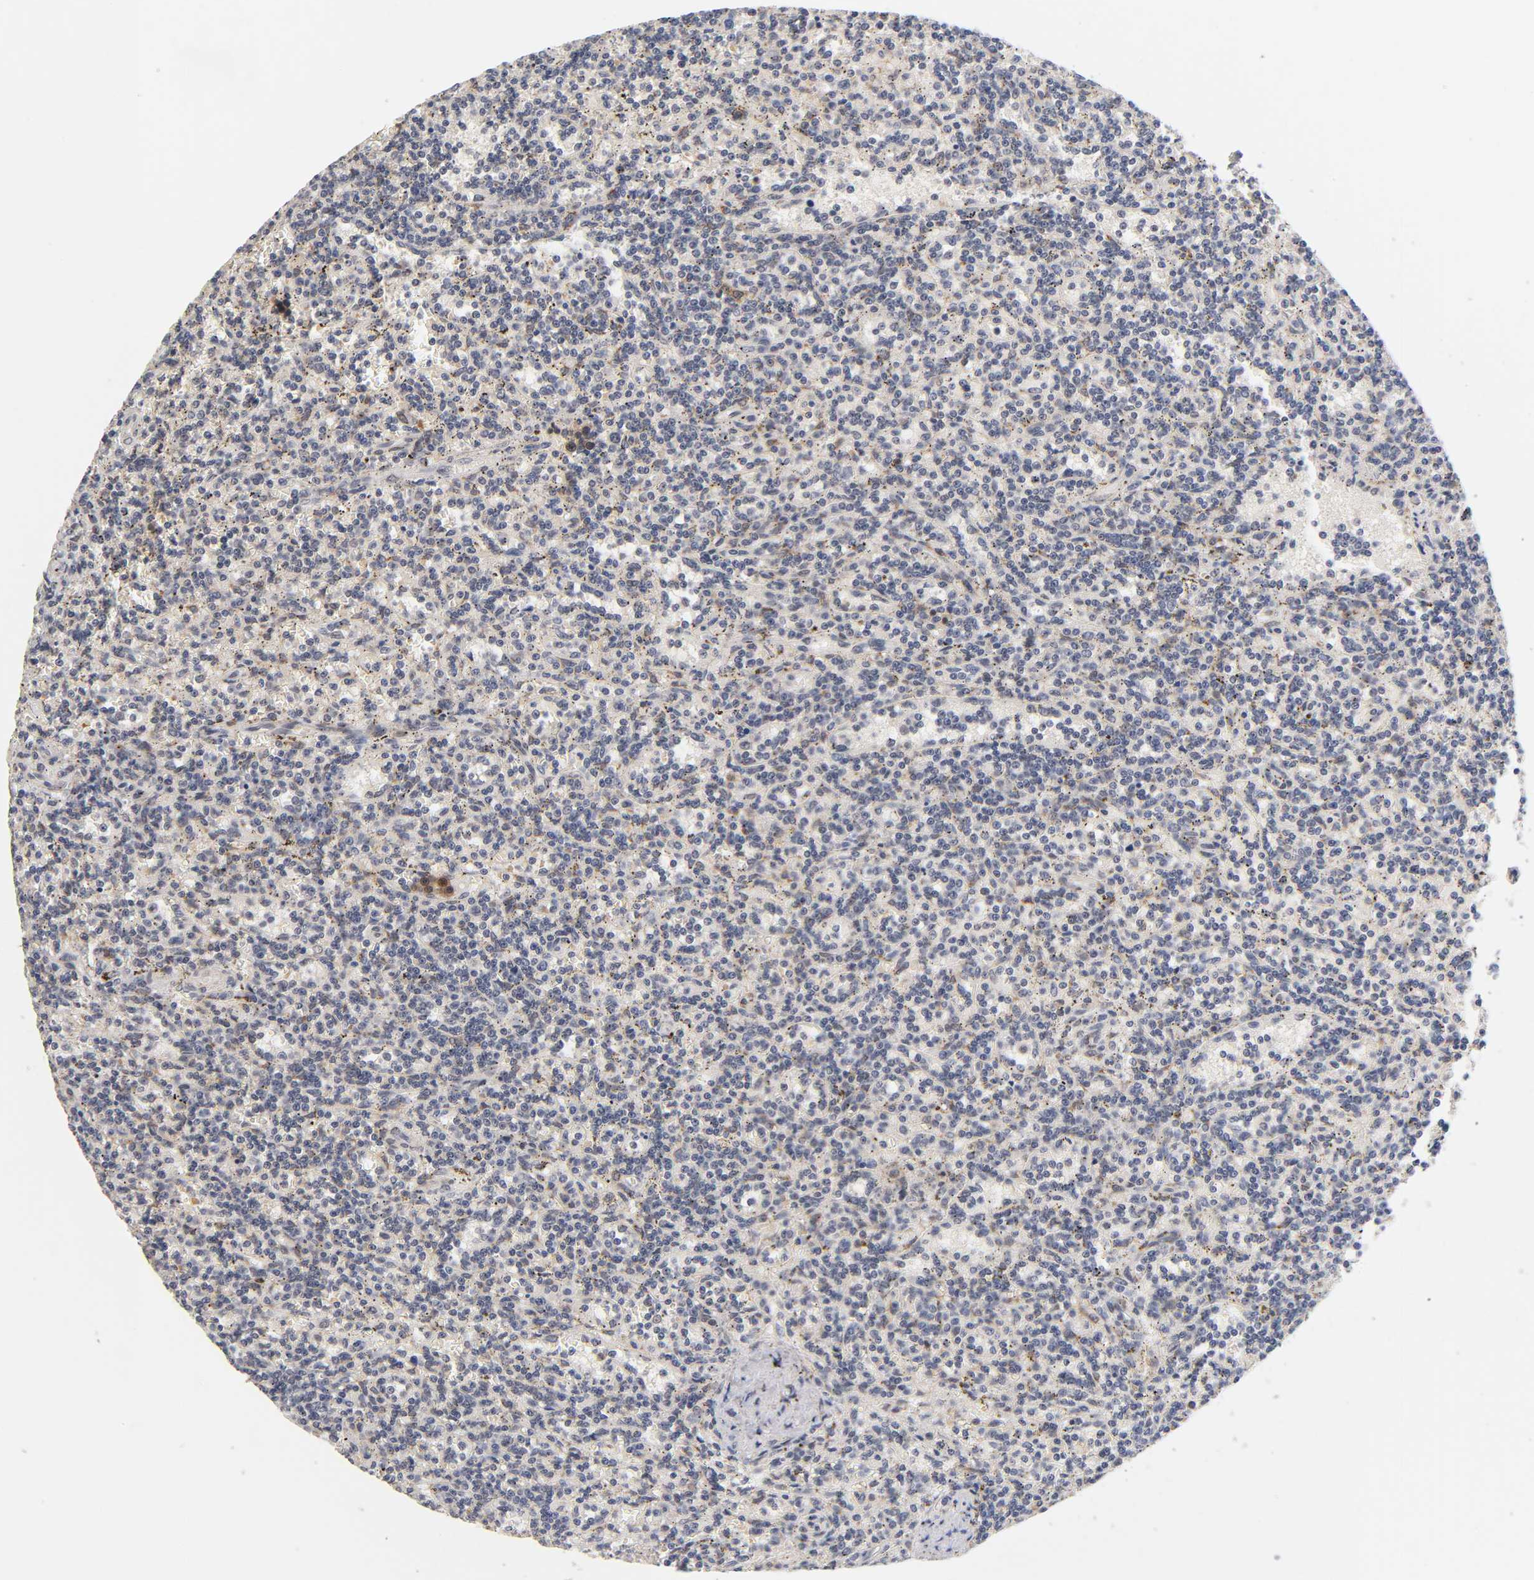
{"staining": {"intensity": "weak", "quantity": "<25%", "location": "cytoplasmic/membranous"}, "tissue": "lymphoma", "cell_type": "Tumor cells", "image_type": "cancer", "snomed": [{"axis": "morphology", "description": "Malignant lymphoma, non-Hodgkin's type, Low grade"}, {"axis": "topography", "description": "Spleen"}], "caption": "IHC of malignant lymphoma, non-Hodgkin's type (low-grade) exhibits no positivity in tumor cells.", "gene": "LAMB1", "patient": {"sex": "male", "age": 73}}